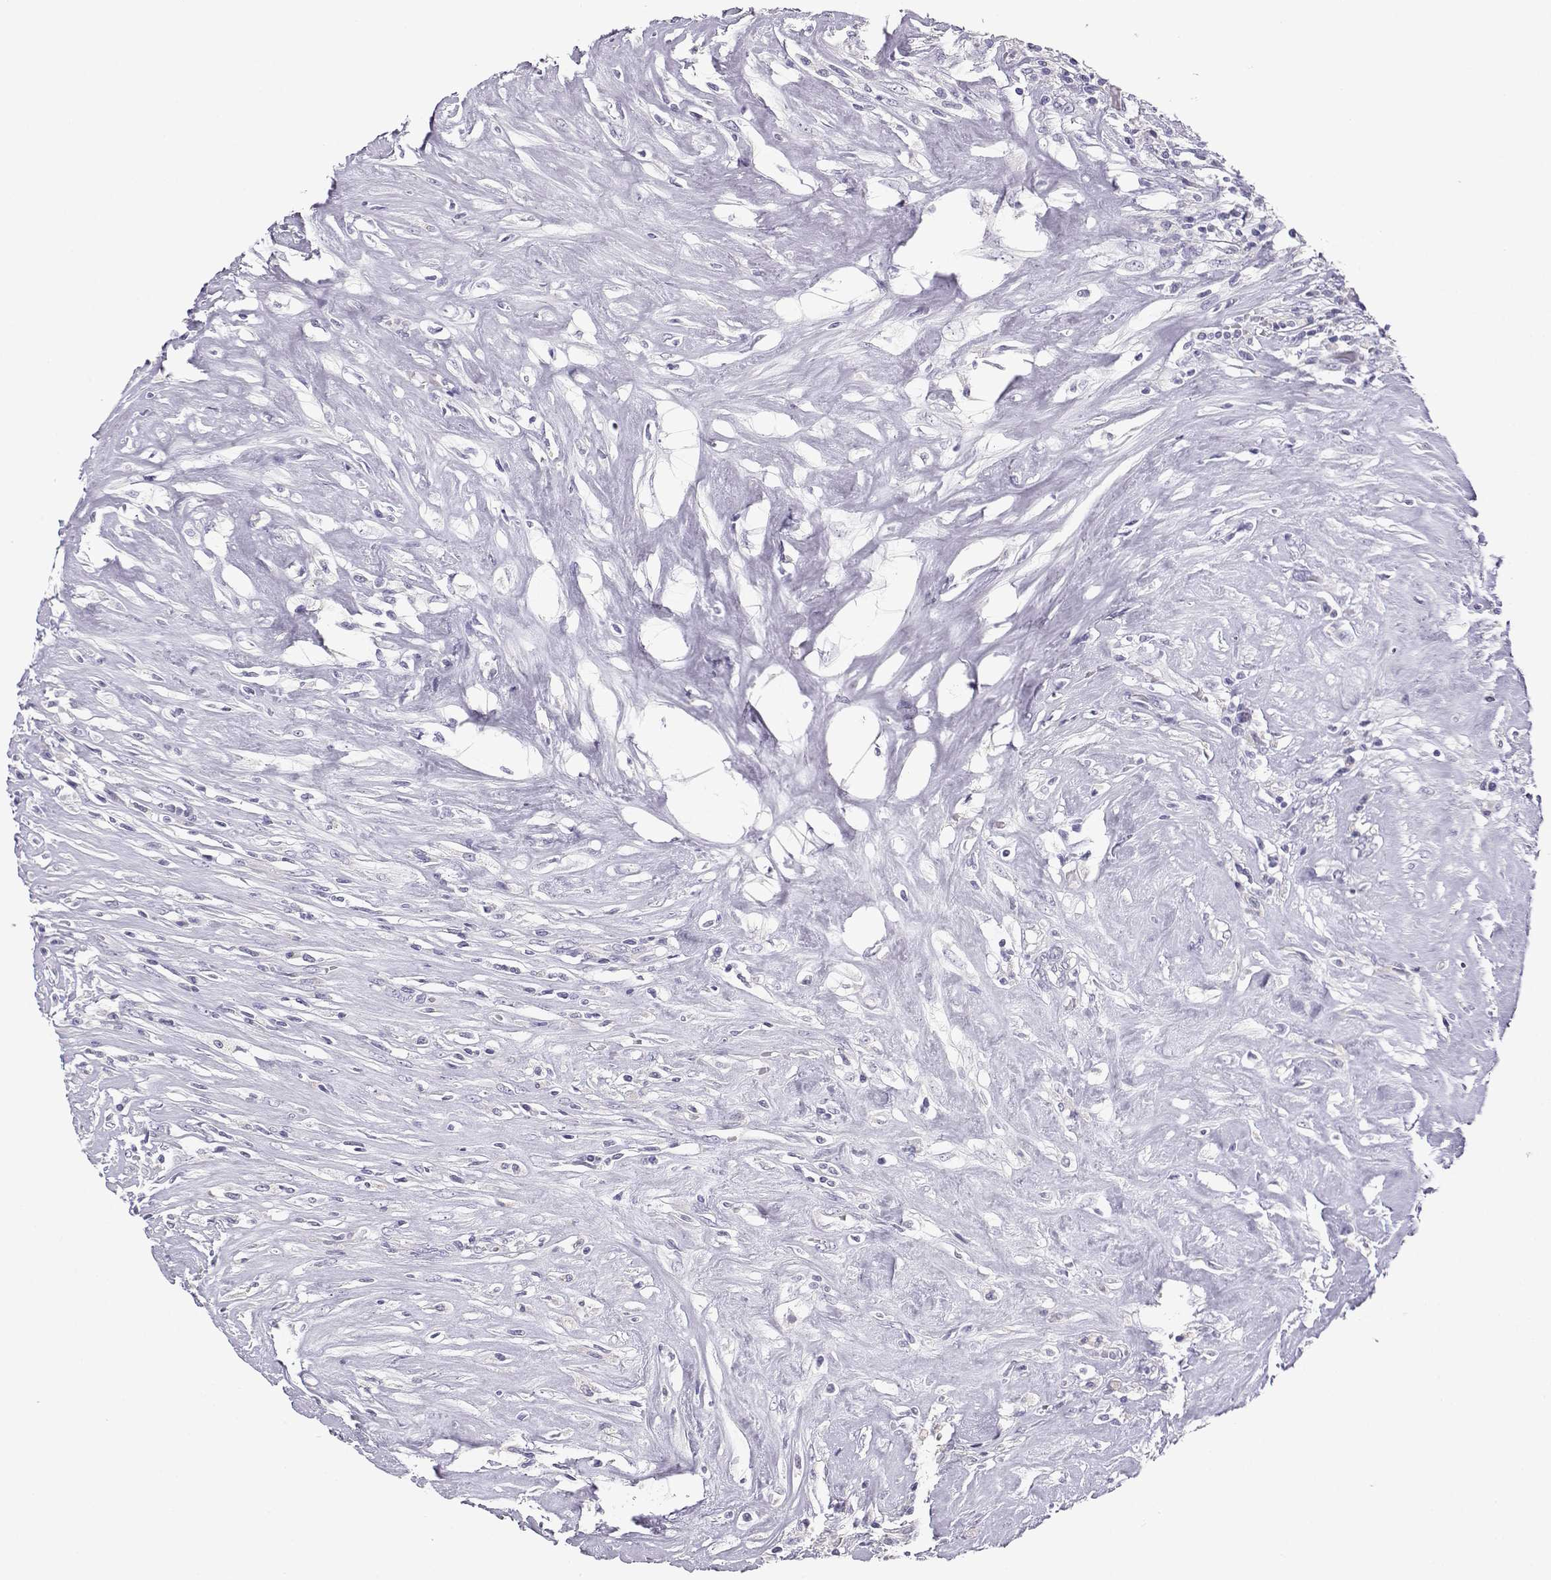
{"staining": {"intensity": "negative", "quantity": "none", "location": "none"}, "tissue": "testis cancer", "cell_type": "Tumor cells", "image_type": "cancer", "snomed": [{"axis": "morphology", "description": "Necrosis, NOS"}, {"axis": "morphology", "description": "Carcinoma, Embryonal, NOS"}, {"axis": "topography", "description": "Testis"}], "caption": "Image shows no protein expression in tumor cells of testis cancer tissue.", "gene": "ENDOU", "patient": {"sex": "male", "age": 19}}